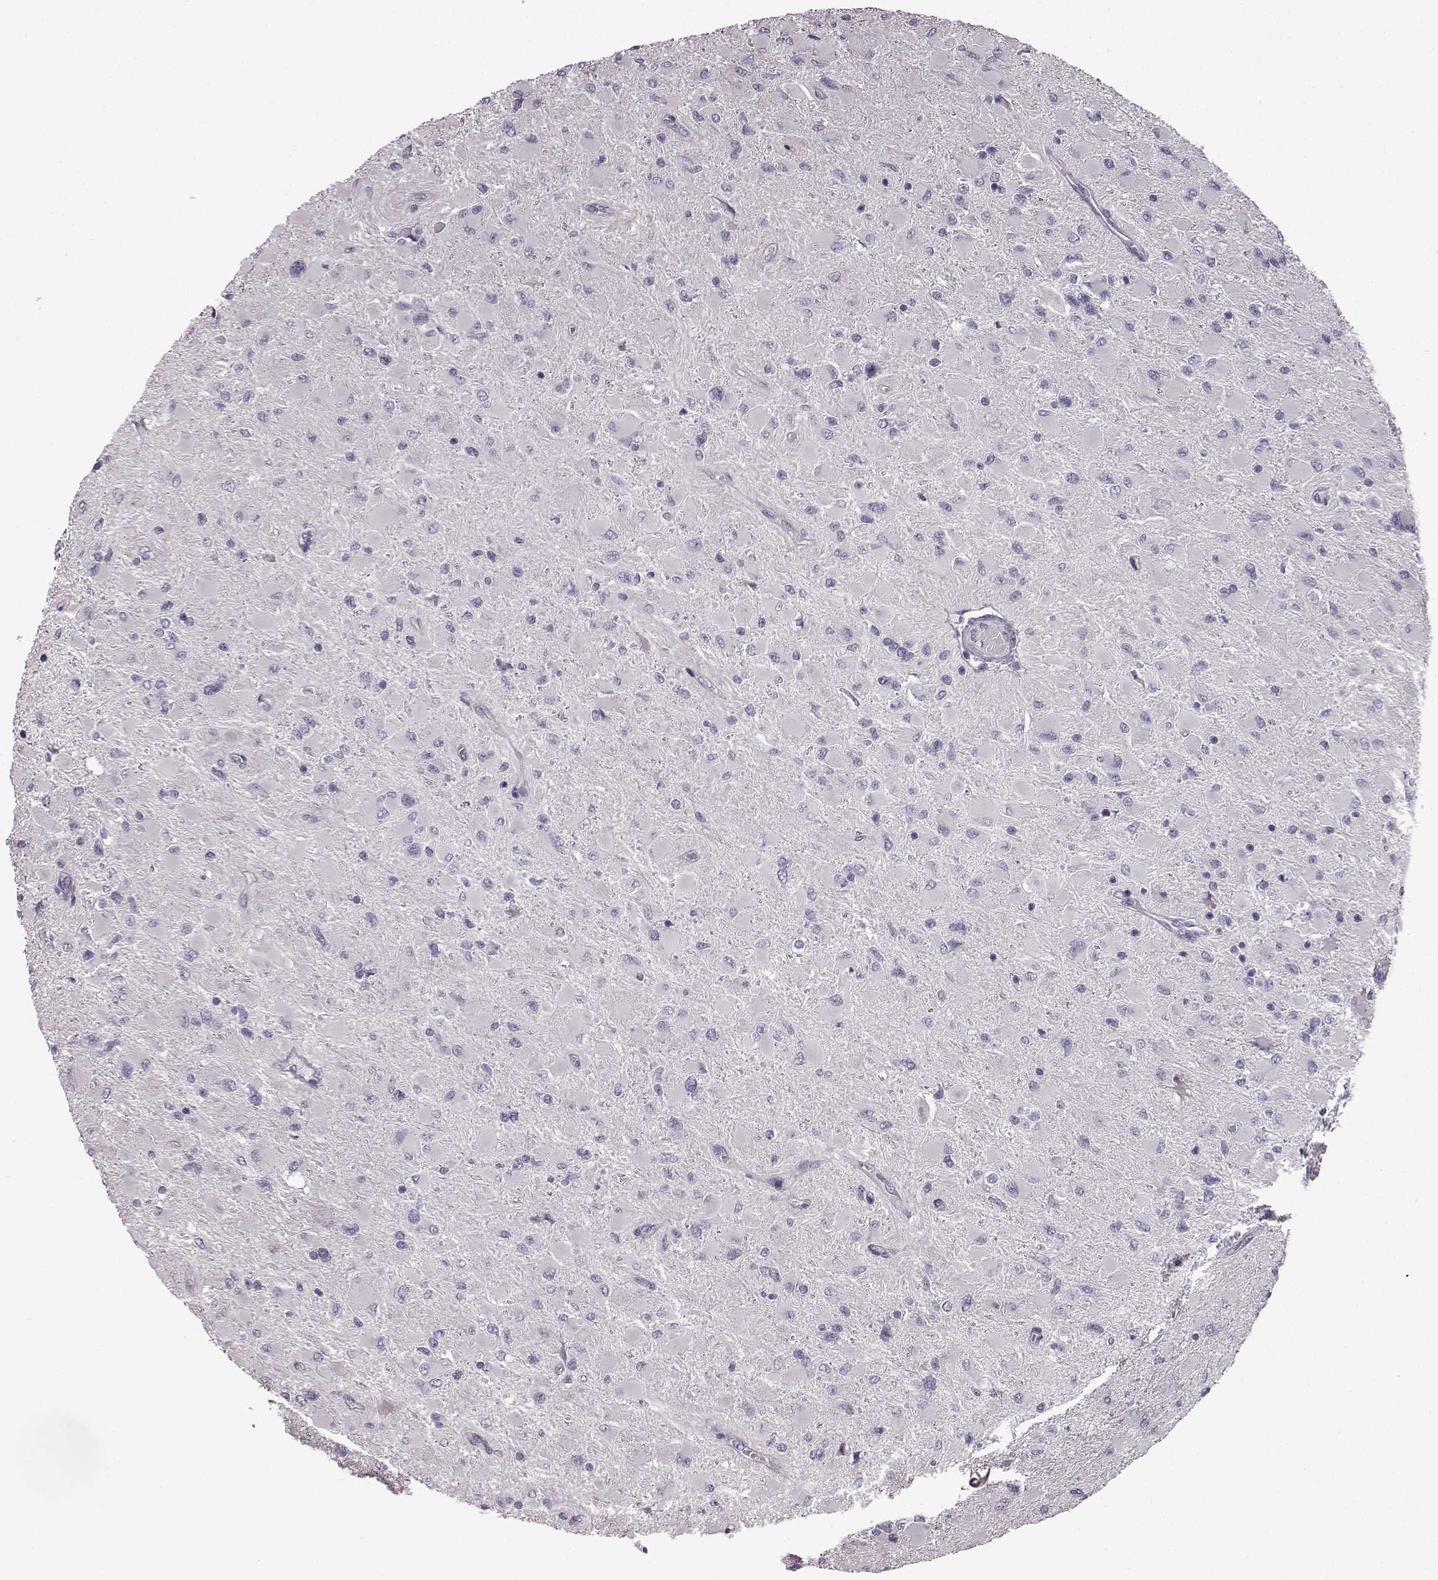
{"staining": {"intensity": "negative", "quantity": "none", "location": "none"}, "tissue": "glioma", "cell_type": "Tumor cells", "image_type": "cancer", "snomed": [{"axis": "morphology", "description": "Glioma, malignant, High grade"}, {"axis": "topography", "description": "Cerebral cortex"}], "caption": "An IHC image of glioma is shown. There is no staining in tumor cells of glioma. (Brightfield microscopy of DAB (3,3'-diaminobenzidine) immunohistochemistry (IHC) at high magnification).", "gene": "PRPH2", "patient": {"sex": "female", "age": 36}}